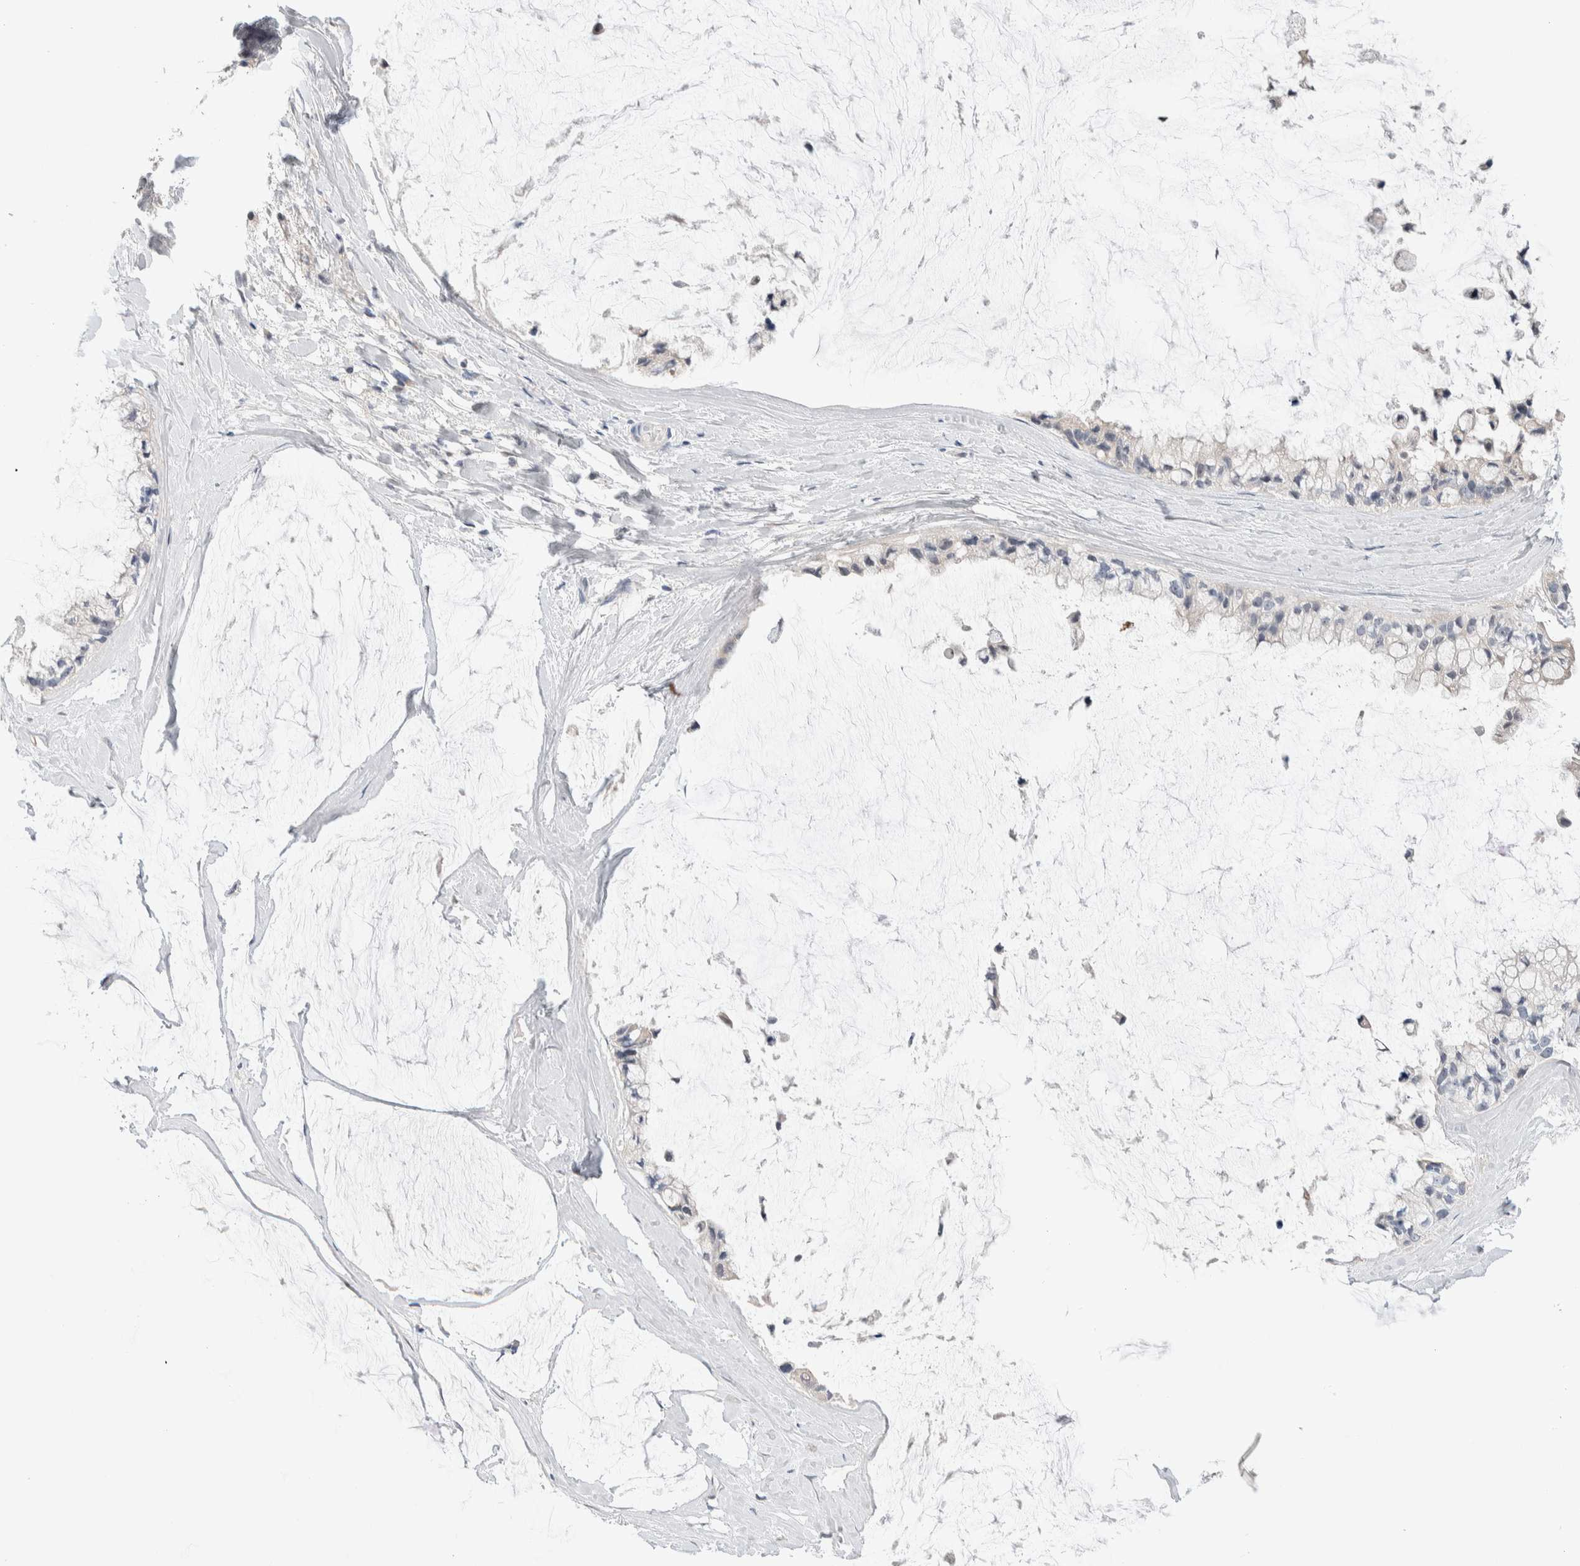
{"staining": {"intensity": "negative", "quantity": "none", "location": "none"}, "tissue": "ovarian cancer", "cell_type": "Tumor cells", "image_type": "cancer", "snomed": [{"axis": "morphology", "description": "Cystadenocarcinoma, mucinous, NOS"}, {"axis": "topography", "description": "Ovary"}], "caption": "The histopathology image displays no staining of tumor cells in ovarian cancer (mucinous cystadenocarcinoma).", "gene": "DNAJB6", "patient": {"sex": "female", "age": 39}}